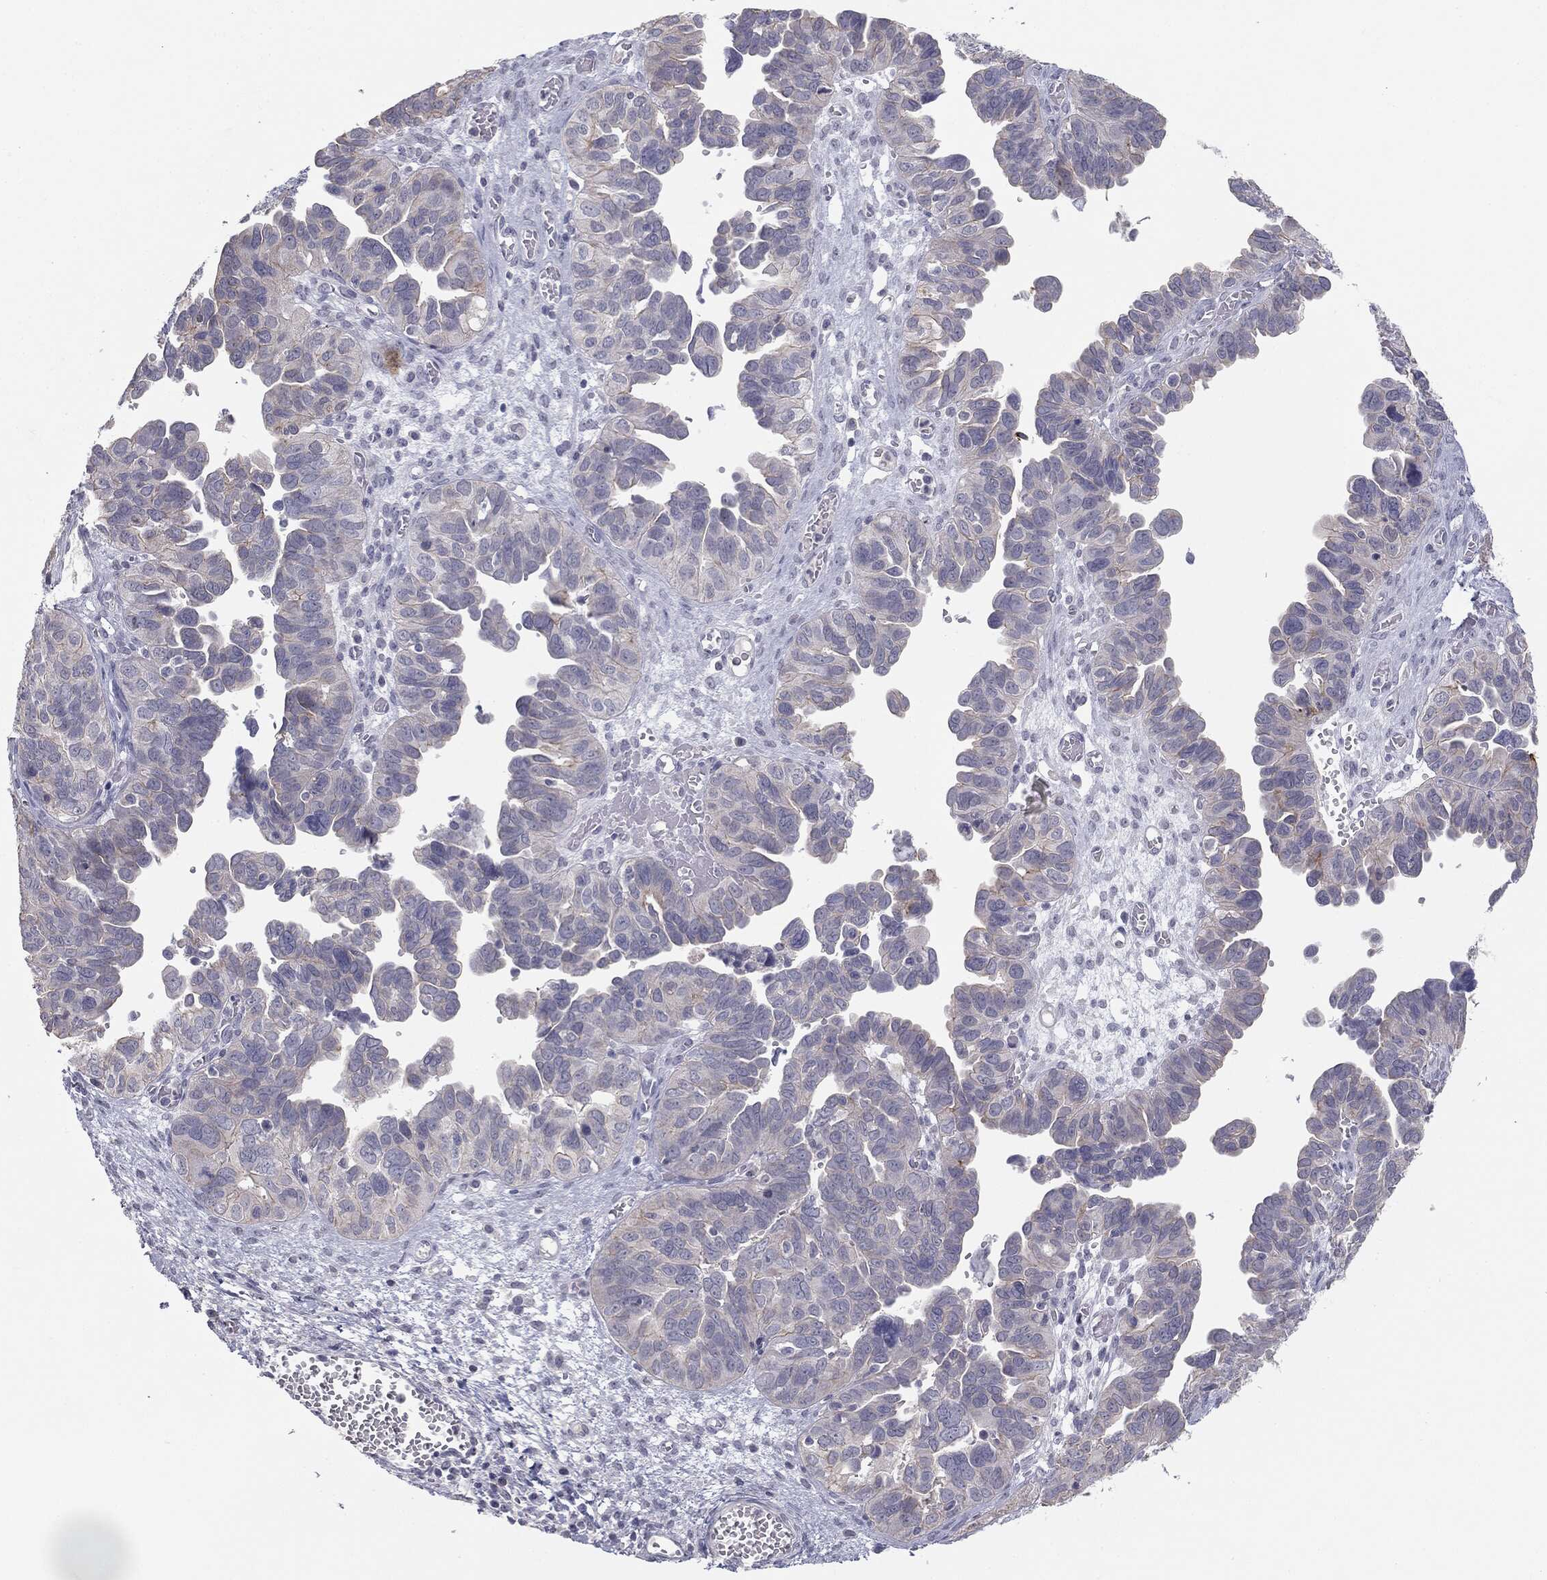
{"staining": {"intensity": "negative", "quantity": "none", "location": "none"}, "tissue": "ovarian cancer", "cell_type": "Tumor cells", "image_type": "cancer", "snomed": [{"axis": "morphology", "description": "Cystadenocarcinoma, serous, NOS"}, {"axis": "topography", "description": "Ovary"}], "caption": "Protein analysis of serous cystadenocarcinoma (ovarian) reveals no significant expression in tumor cells.", "gene": "MUC1", "patient": {"sex": "female", "age": 64}}